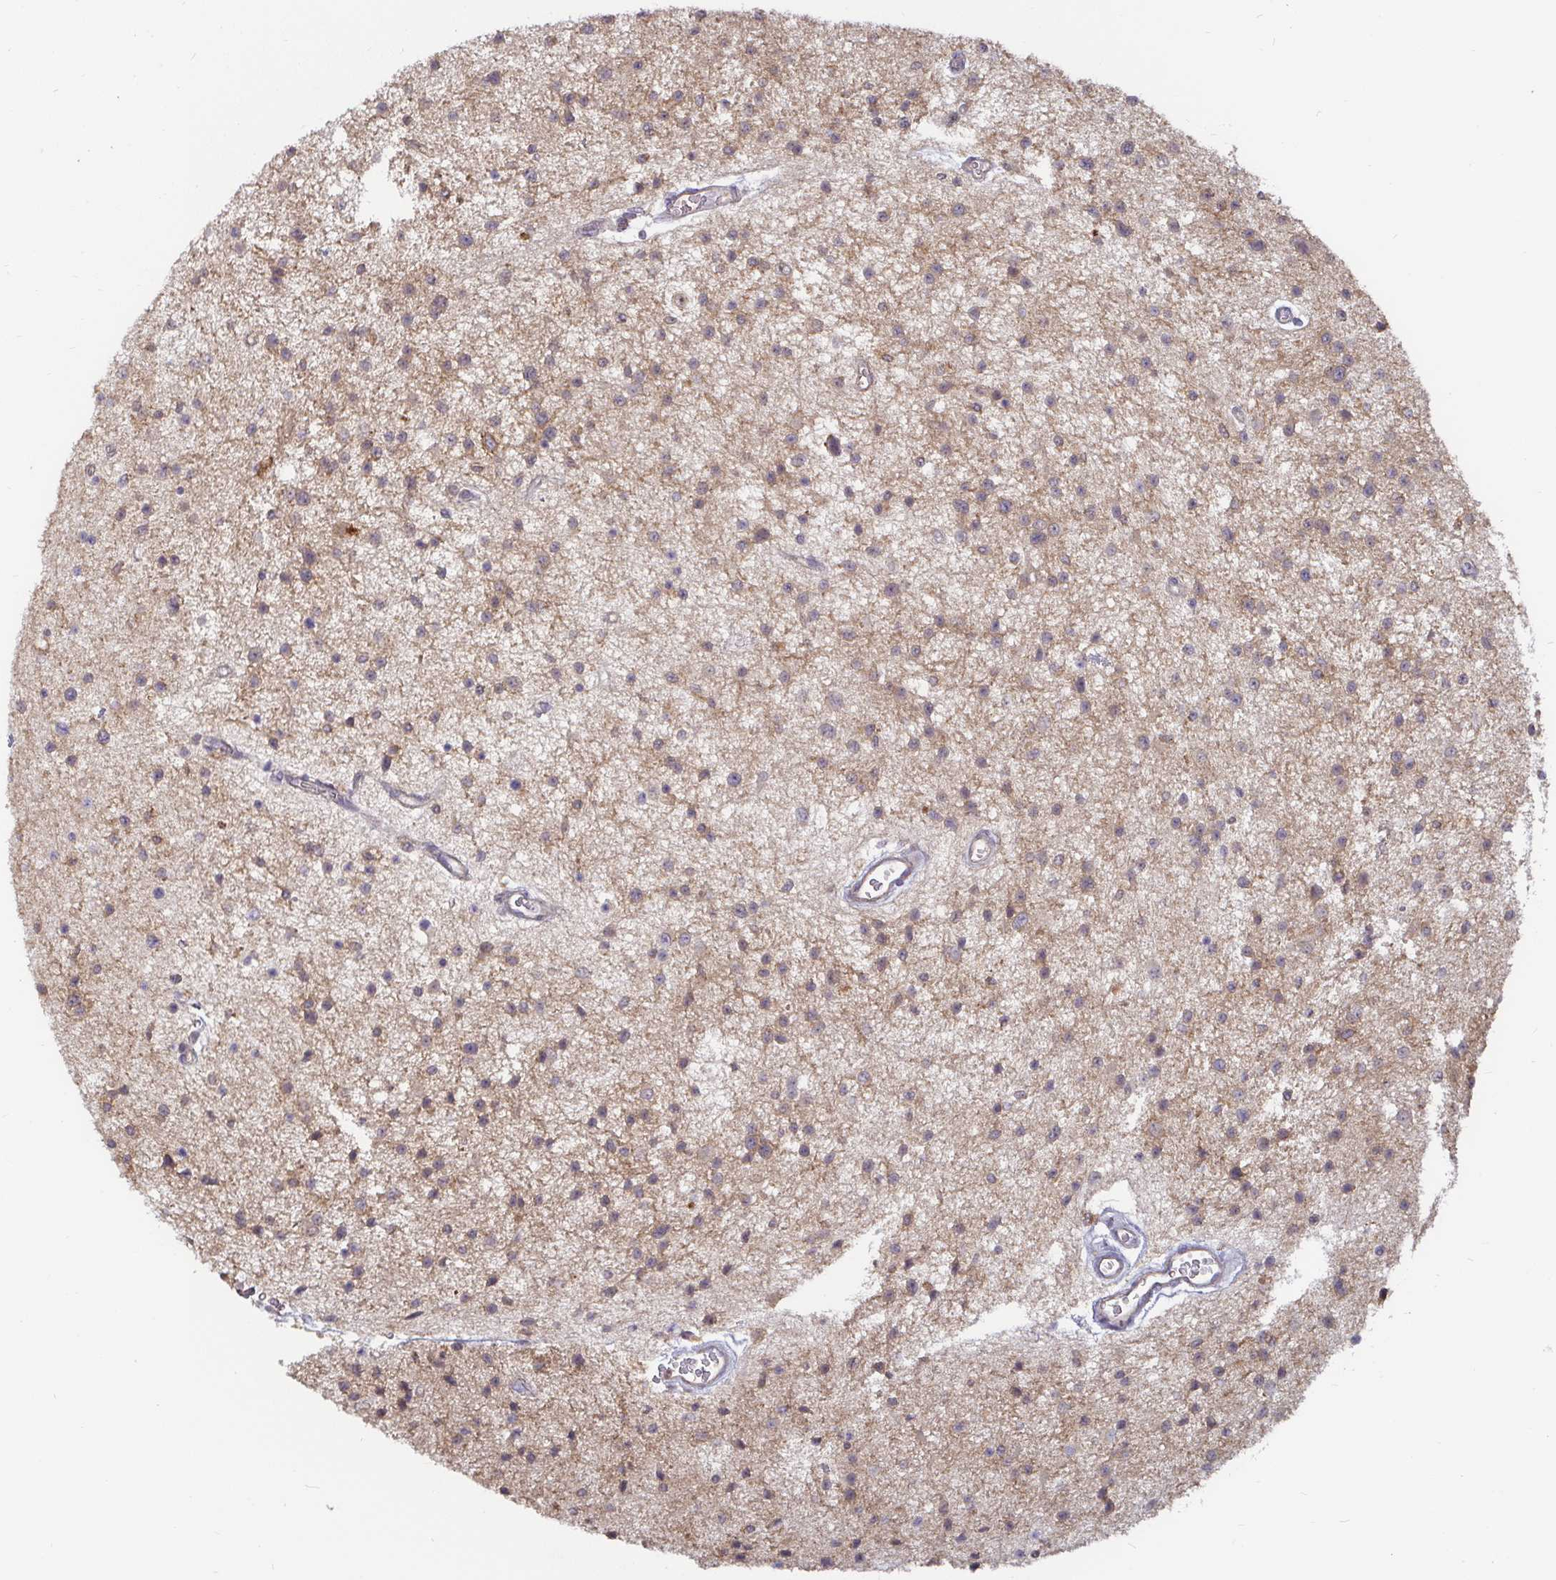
{"staining": {"intensity": "weak", "quantity": "25%-75%", "location": "cytoplasmic/membranous"}, "tissue": "glioma", "cell_type": "Tumor cells", "image_type": "cancer", "snomed": [{"axis": "morphology", "description": "Glioma, malignant, Low grade"}, {"axis": "topography", "description": "Brain"}], "caption": "A brown stain highlights weak cytoplasmic/membranous expression of a protein in human glioma tumor cells. The staining is performed using DAB brown chromogen to label protein expression. The nuclei are counter-stained blue using hematoxylin.", "gene": "CDH18", "patient": {"sex": "male", "age": 43}}